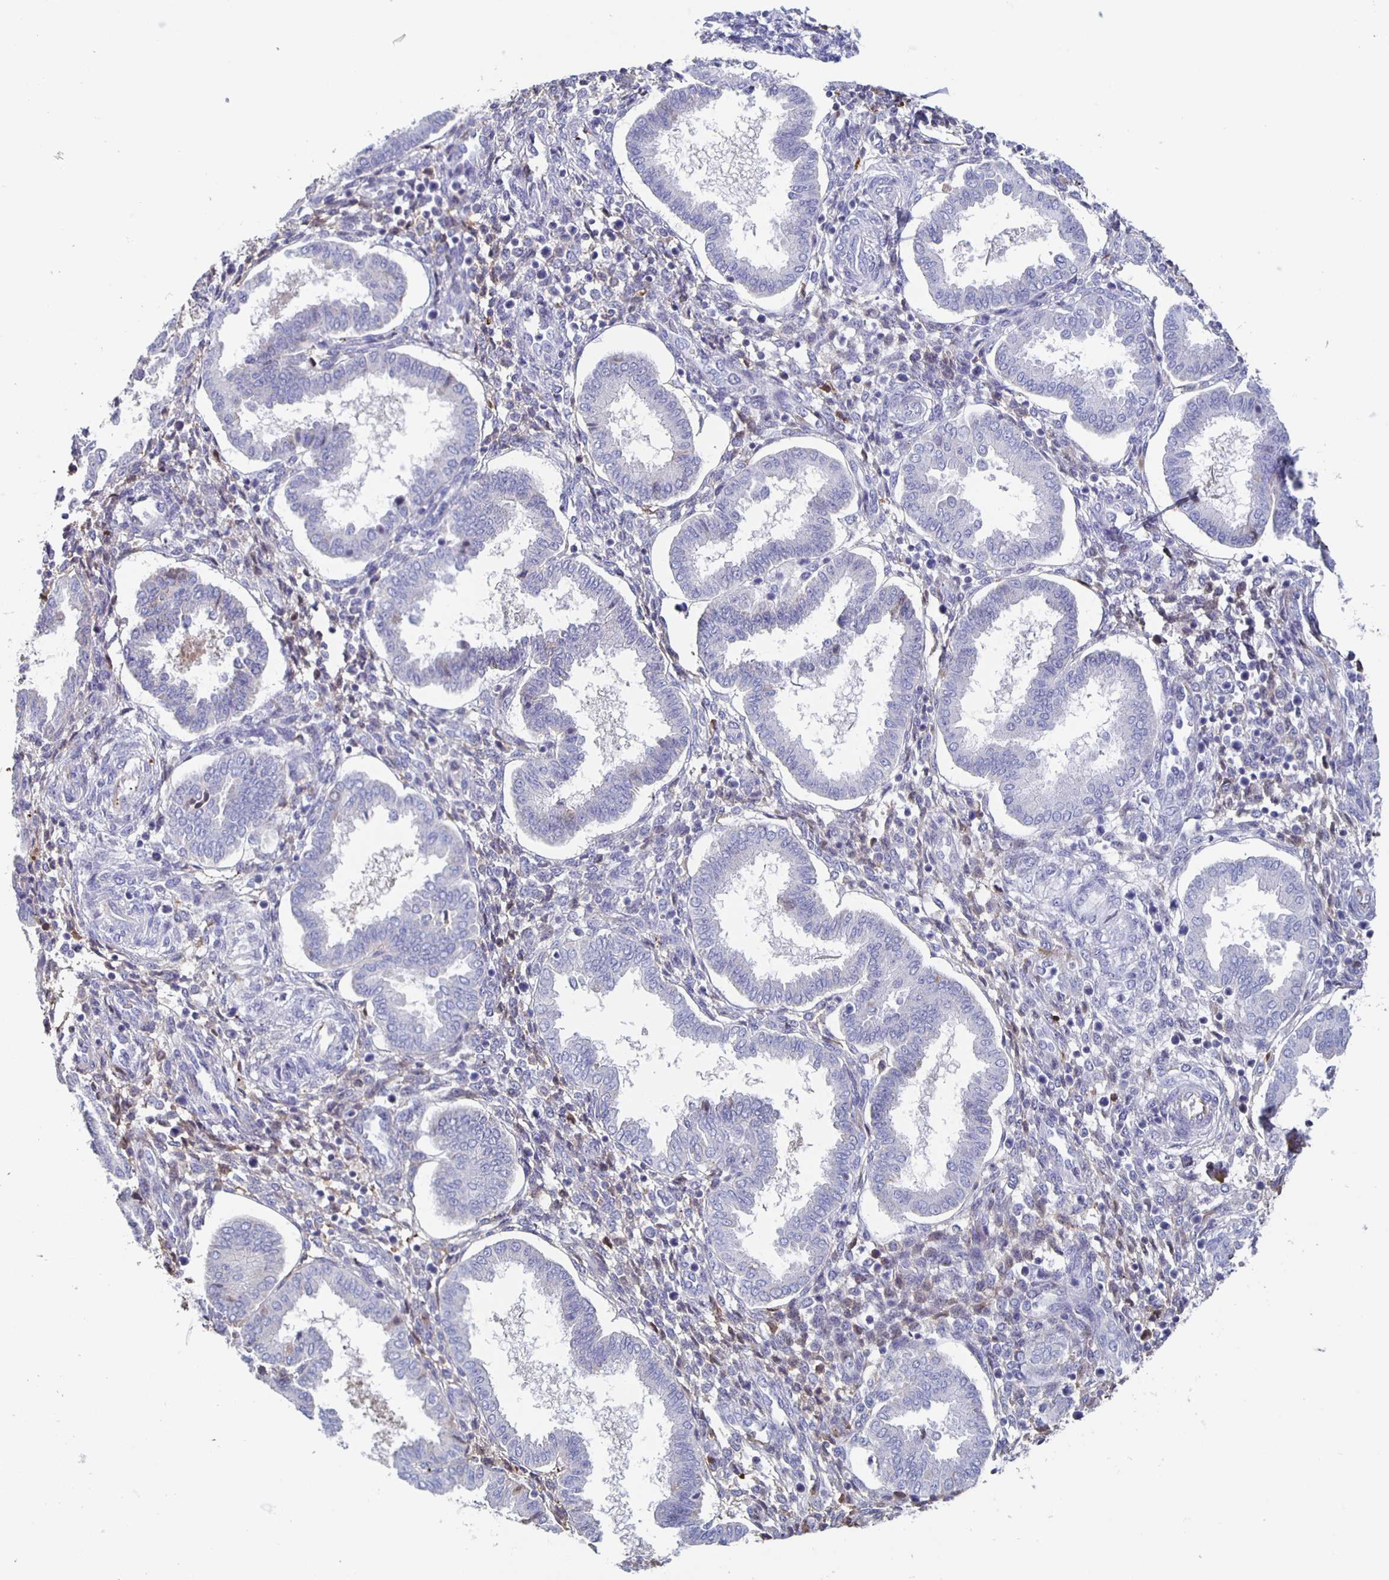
{"staining": {"intensity": "negative", "quantity": "none", "location": "none"}, "tissue": "endometrium", "cell_type": "Cells in endometrial stroma", "image_type": "normal", "snomed": [{"axis": "morphology", "description": "Normal tissue, NOS"}, {"axis": "topography", "description": "Endometrium"}], "caption": "Human endometrium stained for a protein using immunohistochemistry shows no positivity in cells in endometrial stroma.", "gene": "FGA", "patient": {"sex": "female", "age": 24}}